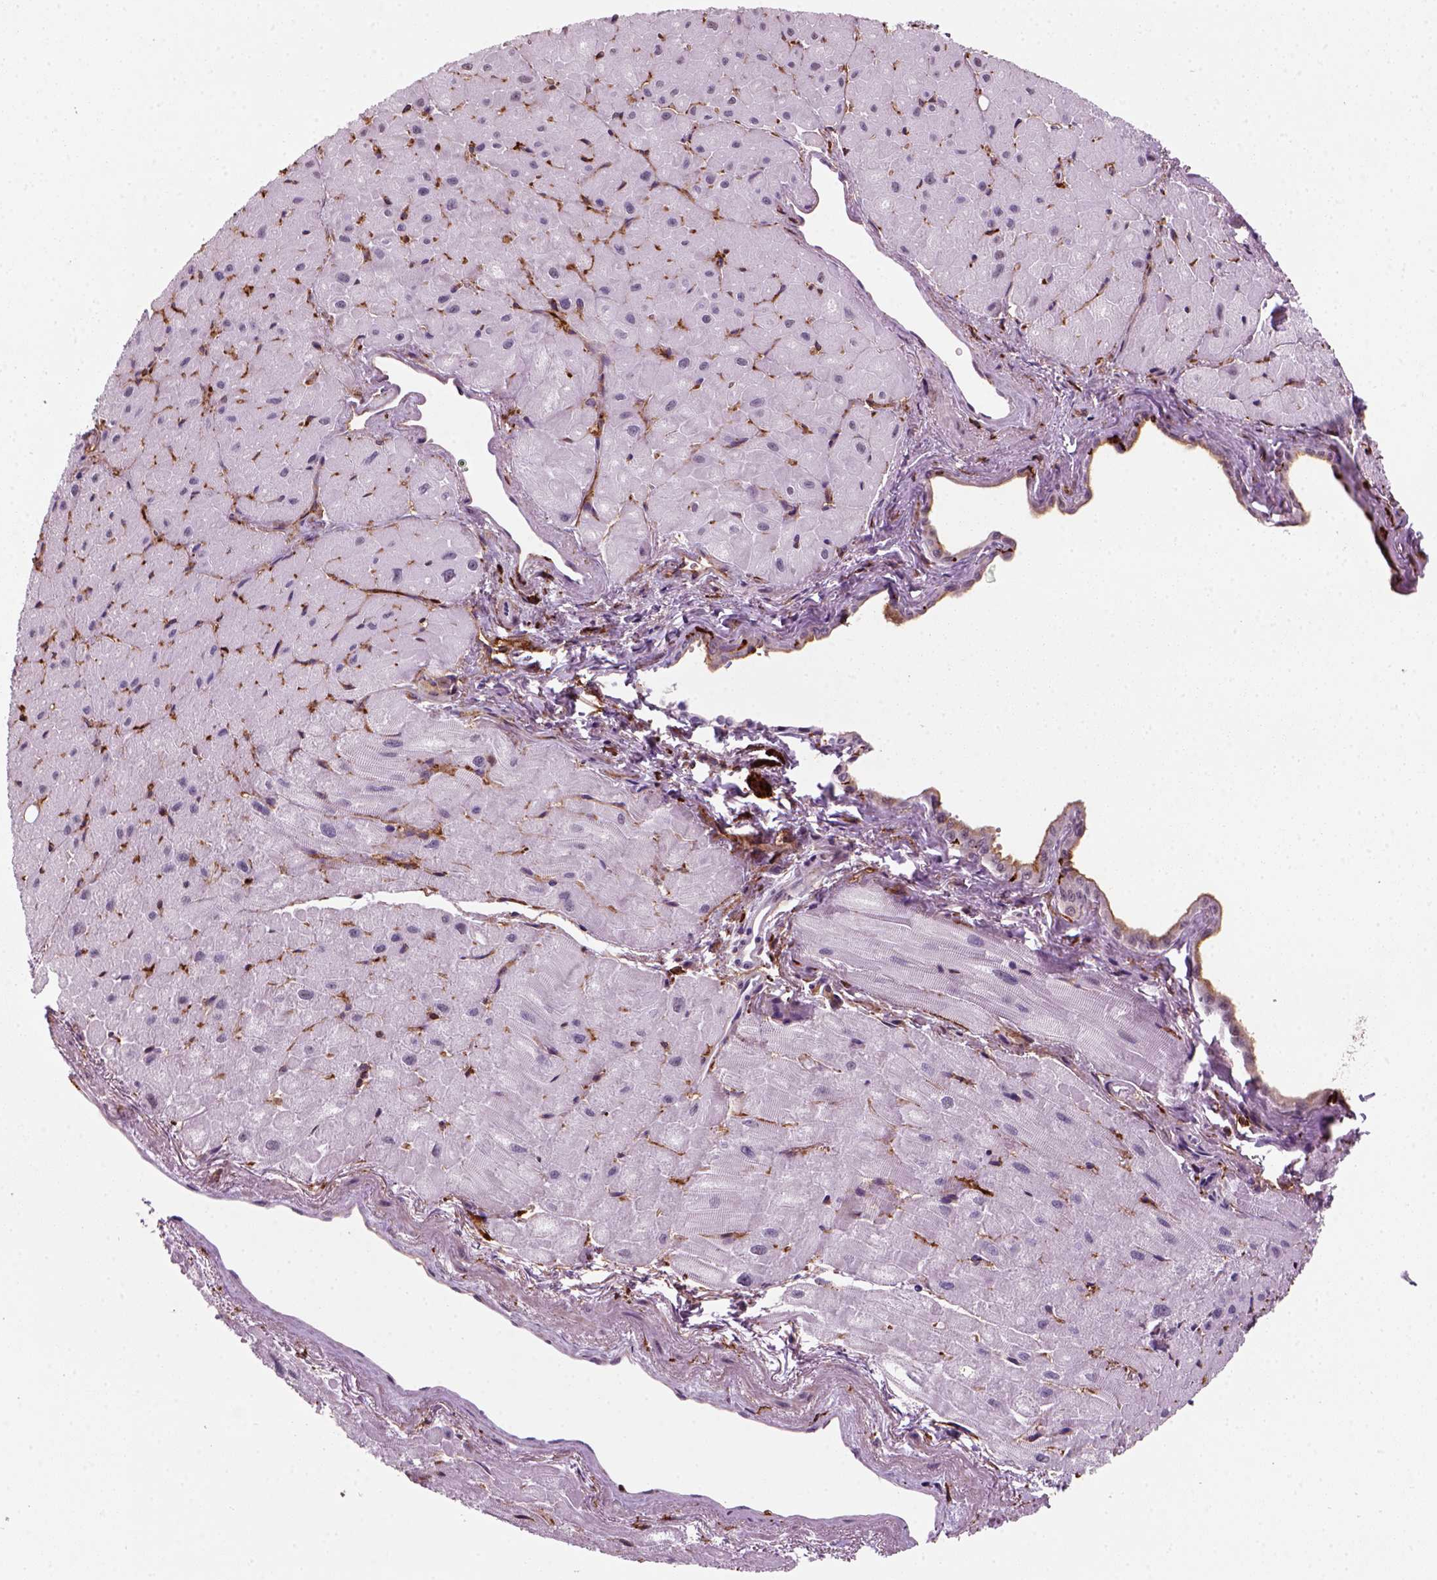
{"staining": {"intensity": "negative", "quantity": "none", "location": "none"}, "tissue": "heart muscle", "cell_type": "Cardiomyocytes", "image_type": "normal", "snomed": [{"axis": "morphology", "description": "Normal tissue, NOS"}, {"axis": "topography", "description": "Heart"}], "caption": "Cardiomyocytes show no significant protein expression in unremarkable heart muscle. The staining is performed using DAB brown chromogen with nuclei counter-stained in using hematoxylin.", "gene": "MARCKS", "patient": {"sex": "male", "age": 62}}